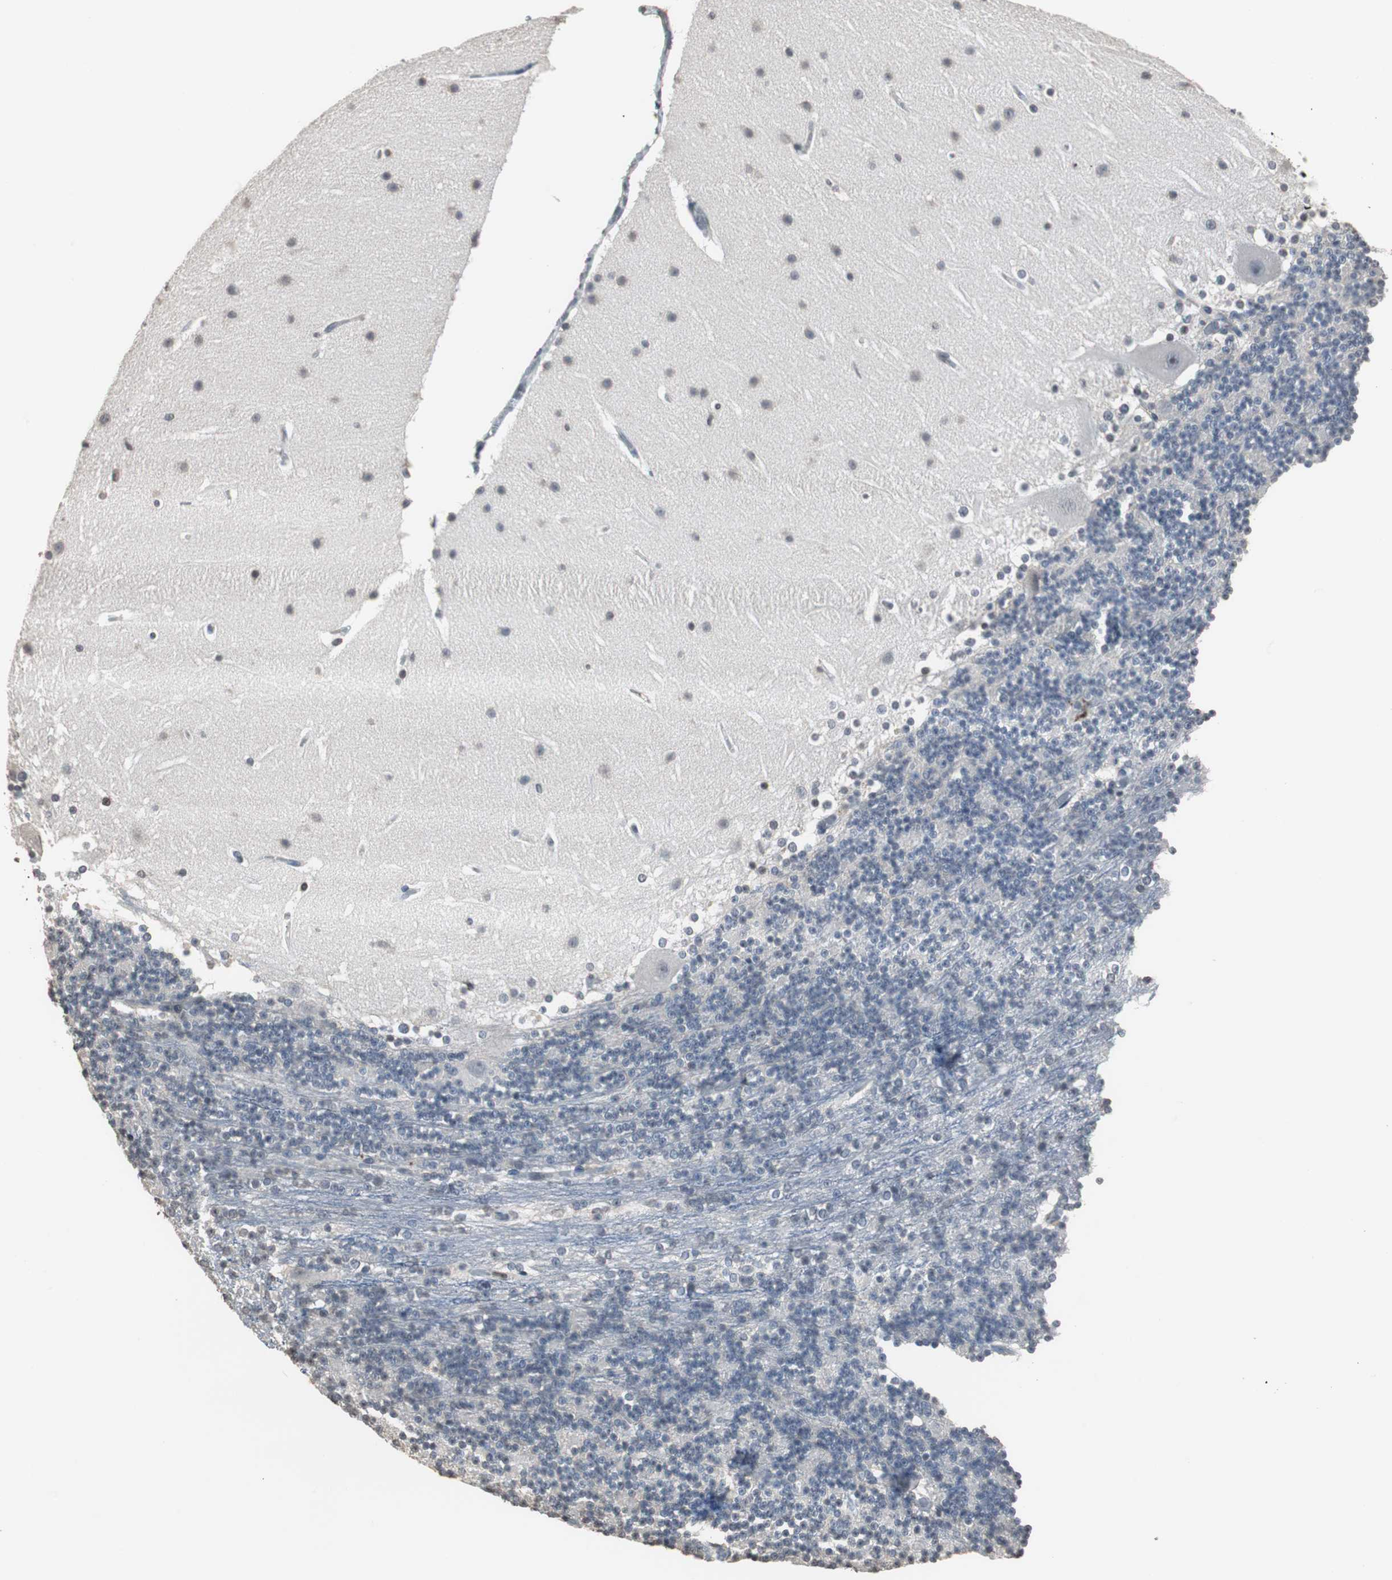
{"staining": {"intensity": "negative", "quantity": "none", "location": "none"}, "tissue": "cerebellum", "cell_type": "Cells in granular layer", "image_type": "normal", "snomed": [{"axis": "morphology", "description": "Normal tissue, NOS"}, {"axis": "topography", "description": "Cerebellum"}], "caption": "This is an immunohistochemistry (IHC) micrograph of benign cerebellum. There is no expression in cells in granular layer.", "gene": "TOP2A", "patient": {"sex": "female", "age": 19}}